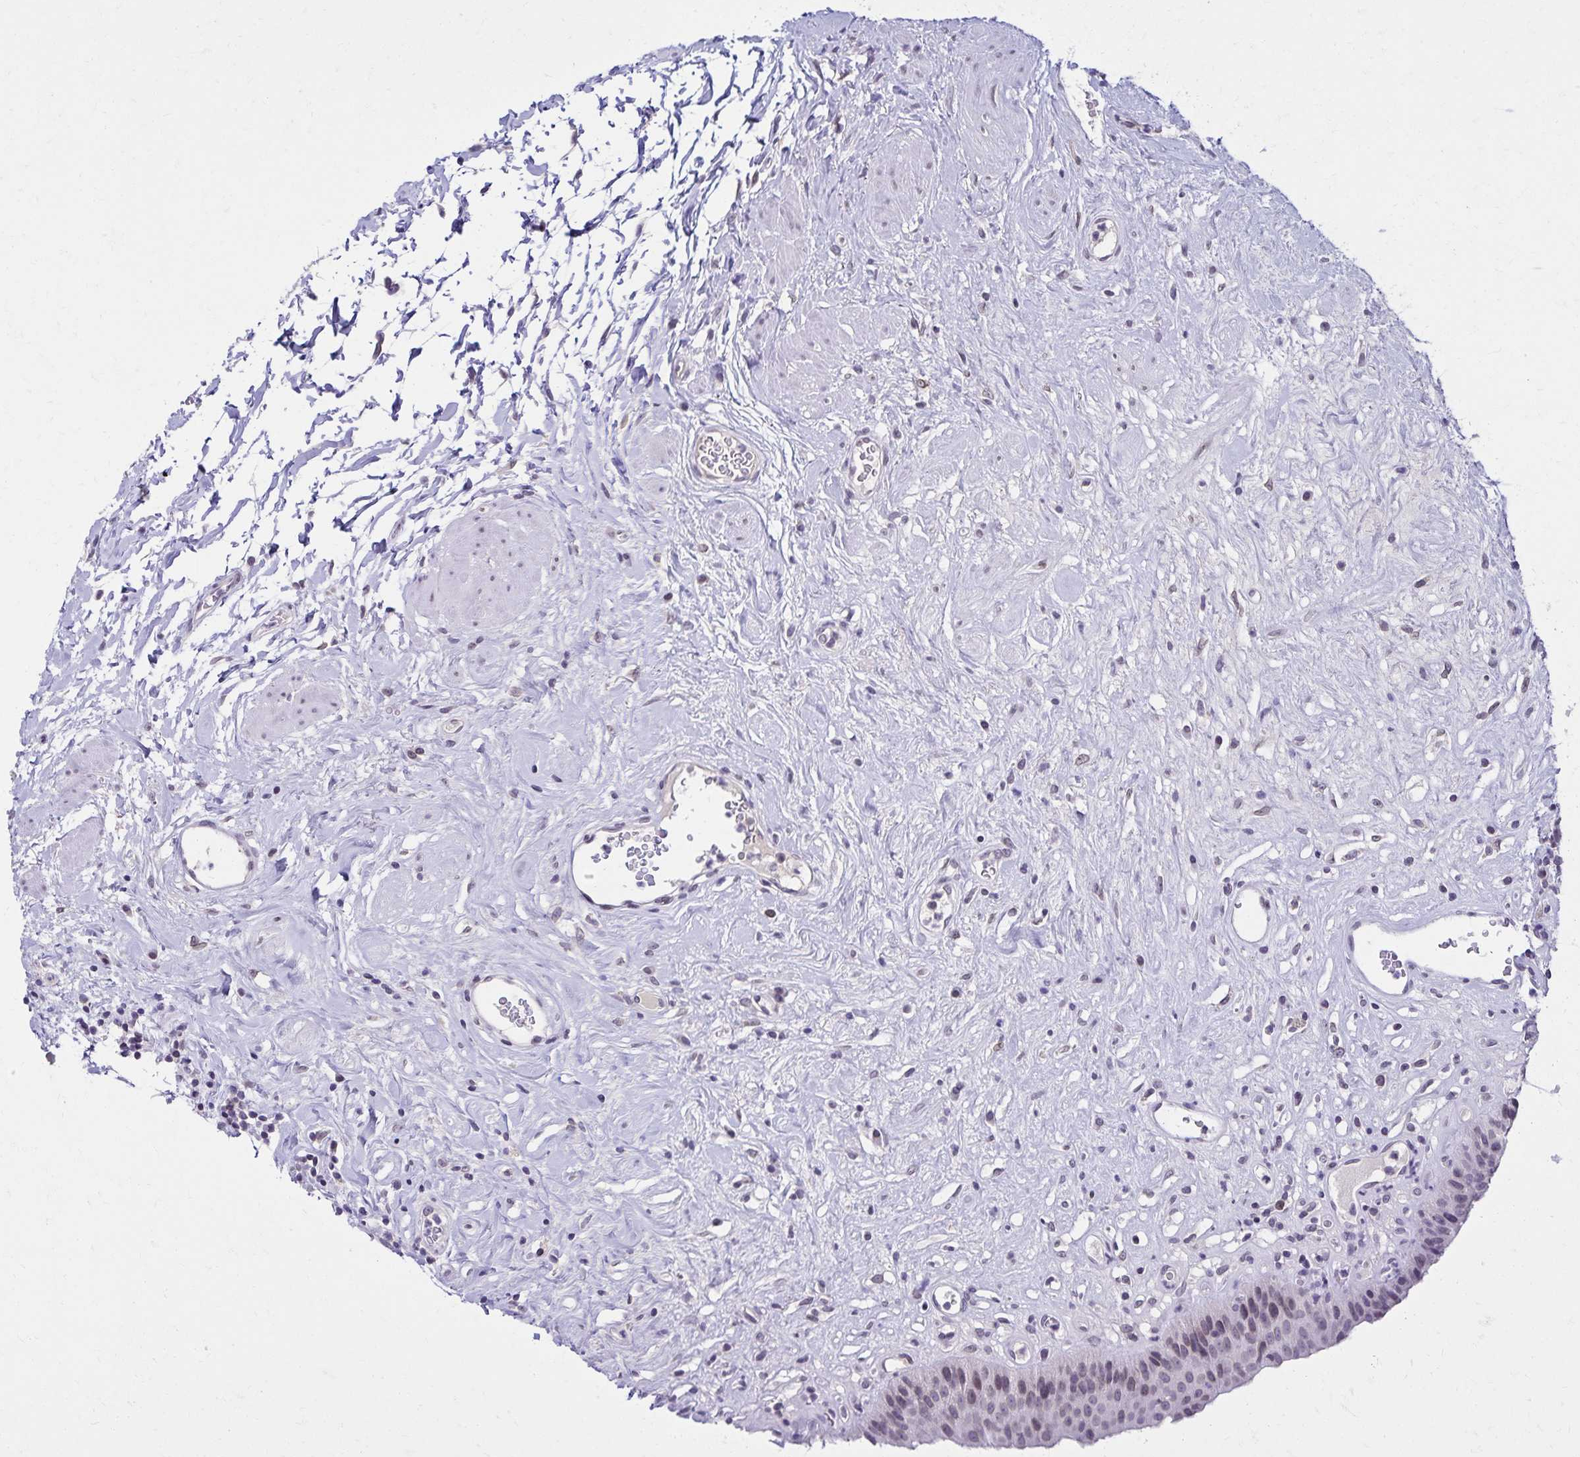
{"staining": {"intensity": "weak", "quantity": "<25%", "location": "nuclear"}, "tissue": "urinary bladder", "cell_type": "Urothelial cells", "image_type": "normal", "snomed": [{"axis": "morphology", "description": "Normal tissue, NOS"}, {"axis": "topography", "description": "Urinary bladder"}], "caption": "This is a histopathology image of immunohistochemistry (IHC) staining of unremarkable urinary bladder, which shows no positivity in urothelial cells.", "gene": "FAM166C", "patient": {"sex": "female", "age": 56}}